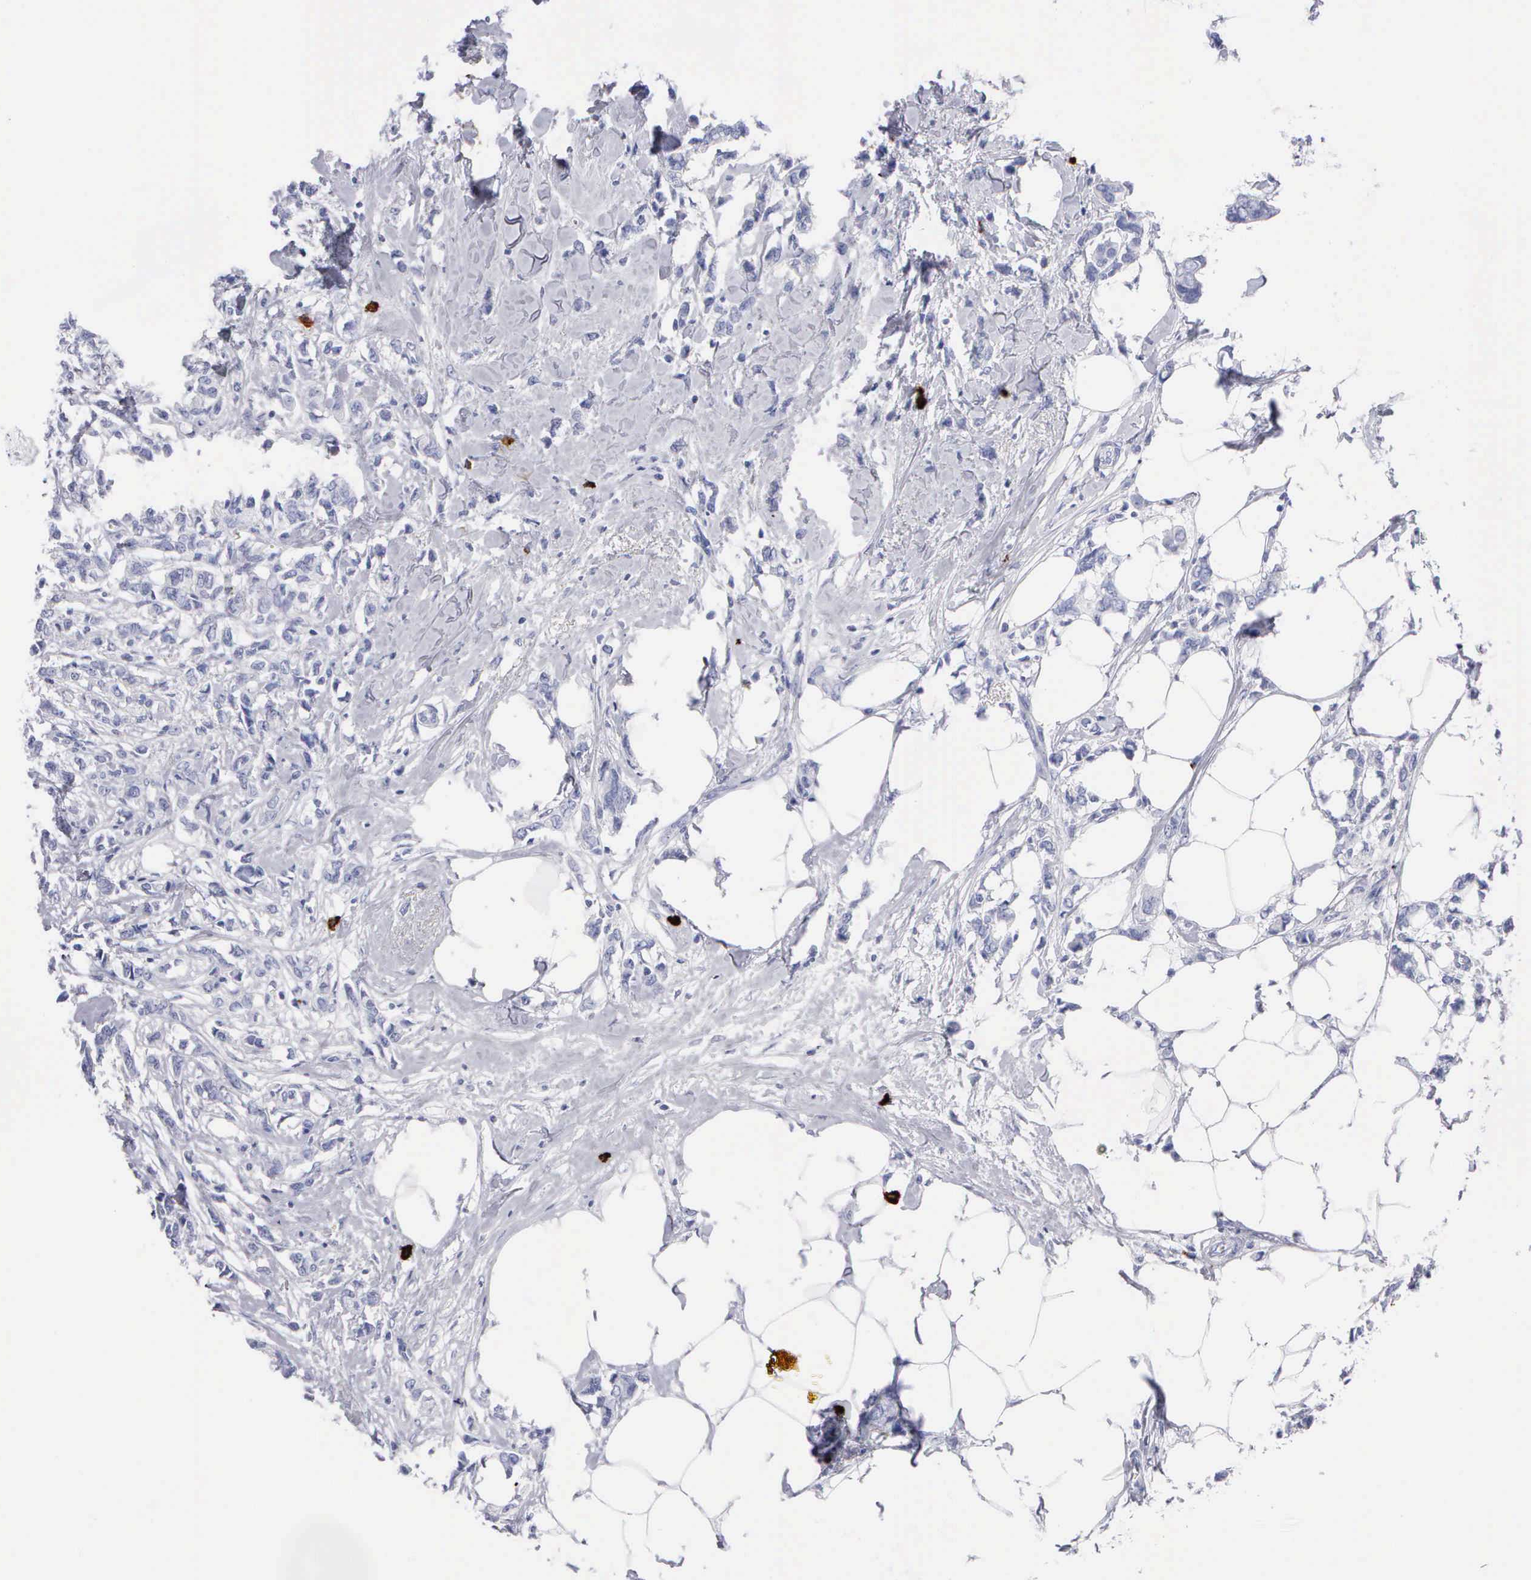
{"staining": {"intensity": "negative", "quantity": "none", "location": "none"}, "tissue": "breast cancer", "cell_type": "Tumor cells", "image_type": "cancer", "snomed": [{"axis": "morphology", "description": "Duct carcinoma"}, {"axis": "topography", "description": "Breast"}], "caption": "Immunohistochemistry (IHC) of human breast cancer exhibits no positivity in tumor cells.", "gene": "CTSG", "patient": {"sex": "female", "age": 84}}